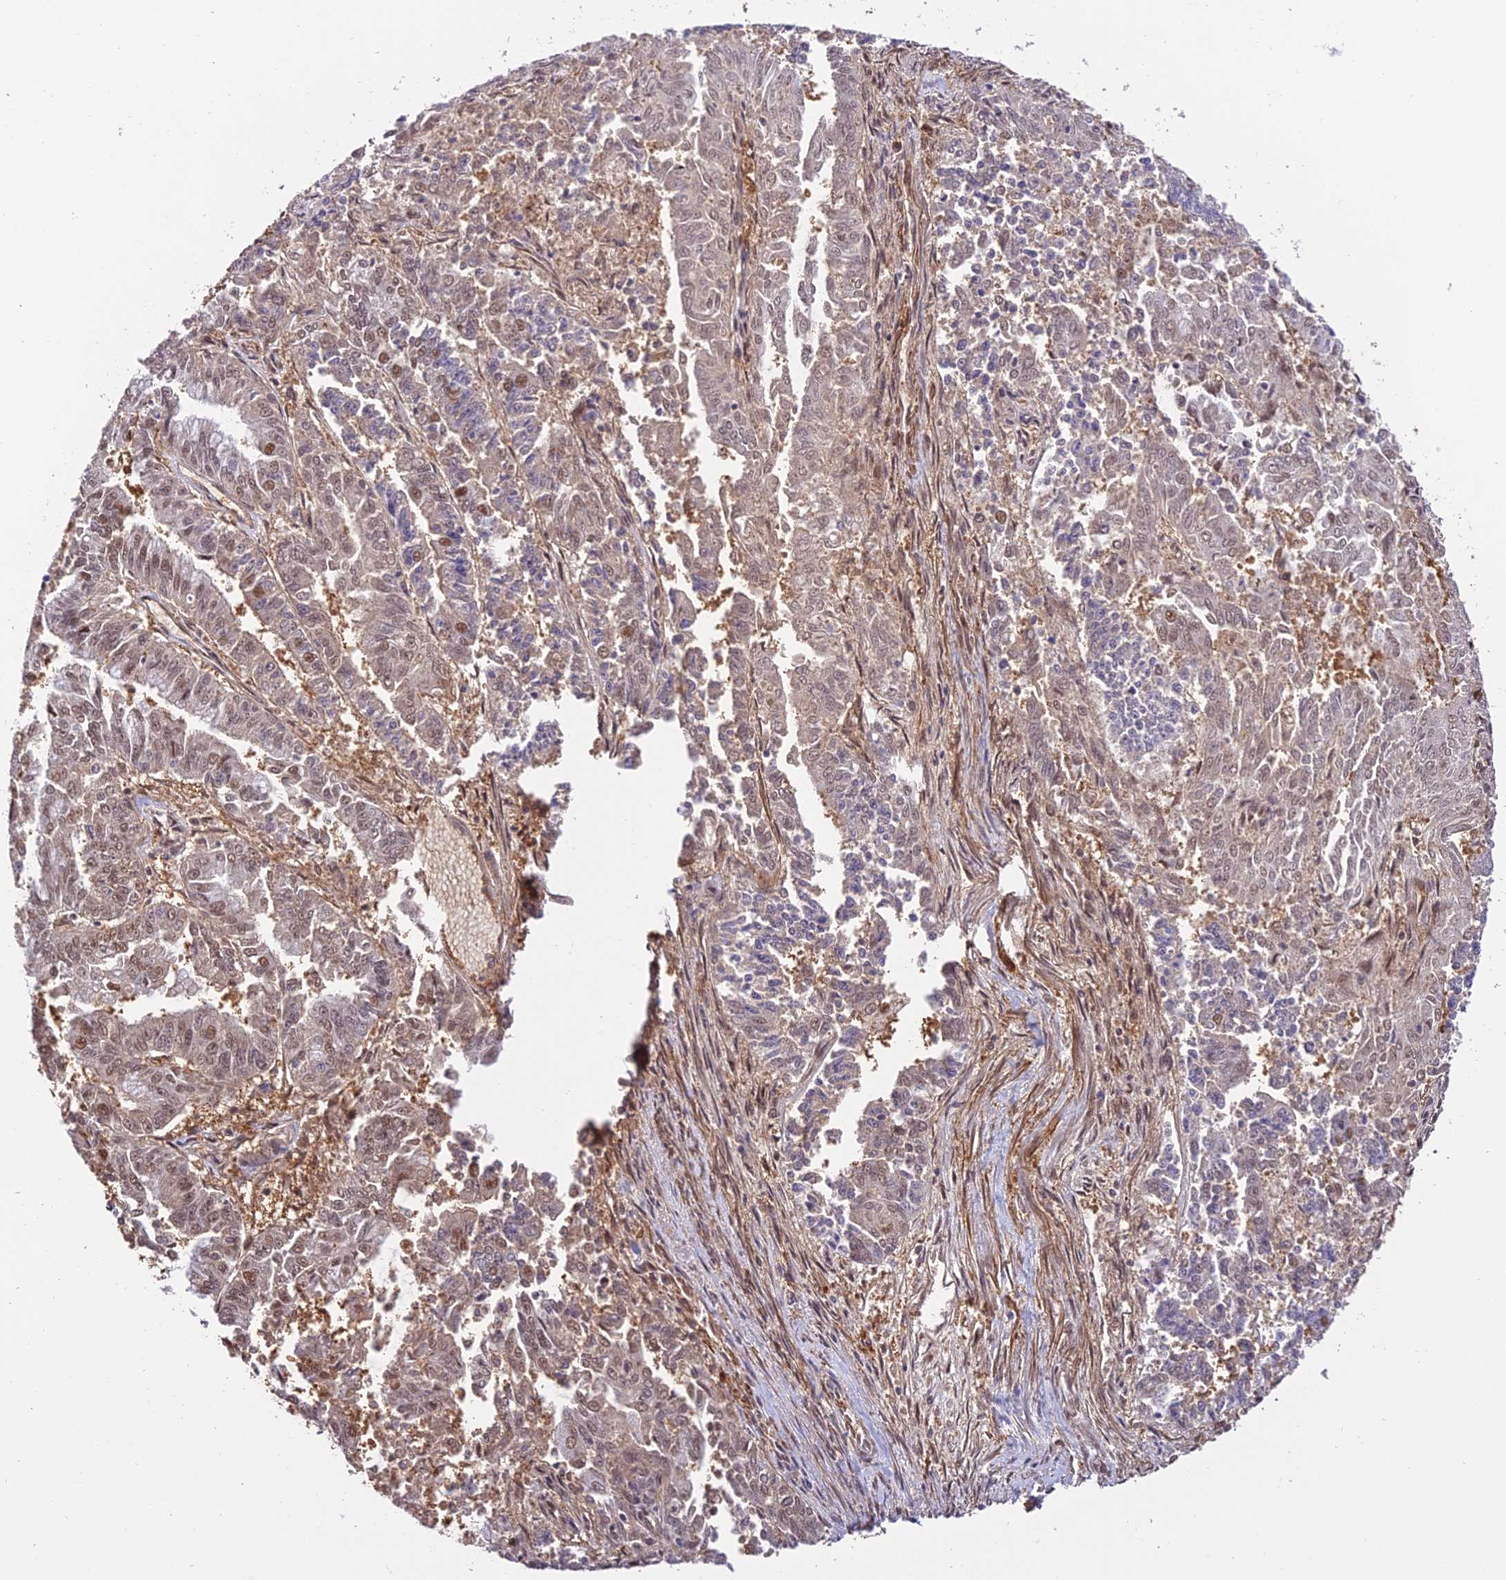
{"staining": {"intensity": "moderate", "quantity": "<25%", "location": "nuclear"}, "tissue": "endometrial cancer", "cell_type": "Tumor cells", "image_type": "cancer", "snomed": [{"axis": "morphology", "description": "Adenocarcinoma, NOS"}, {"axis": "topography", "description": "Endometrium"}], "caption": "The immunohistochemical stain labels moderate nuclear staining in tumor cells of endometrial cancer tissue.", "gene": "PSMB3", "patient": {"sex": "female", "age": 73}}